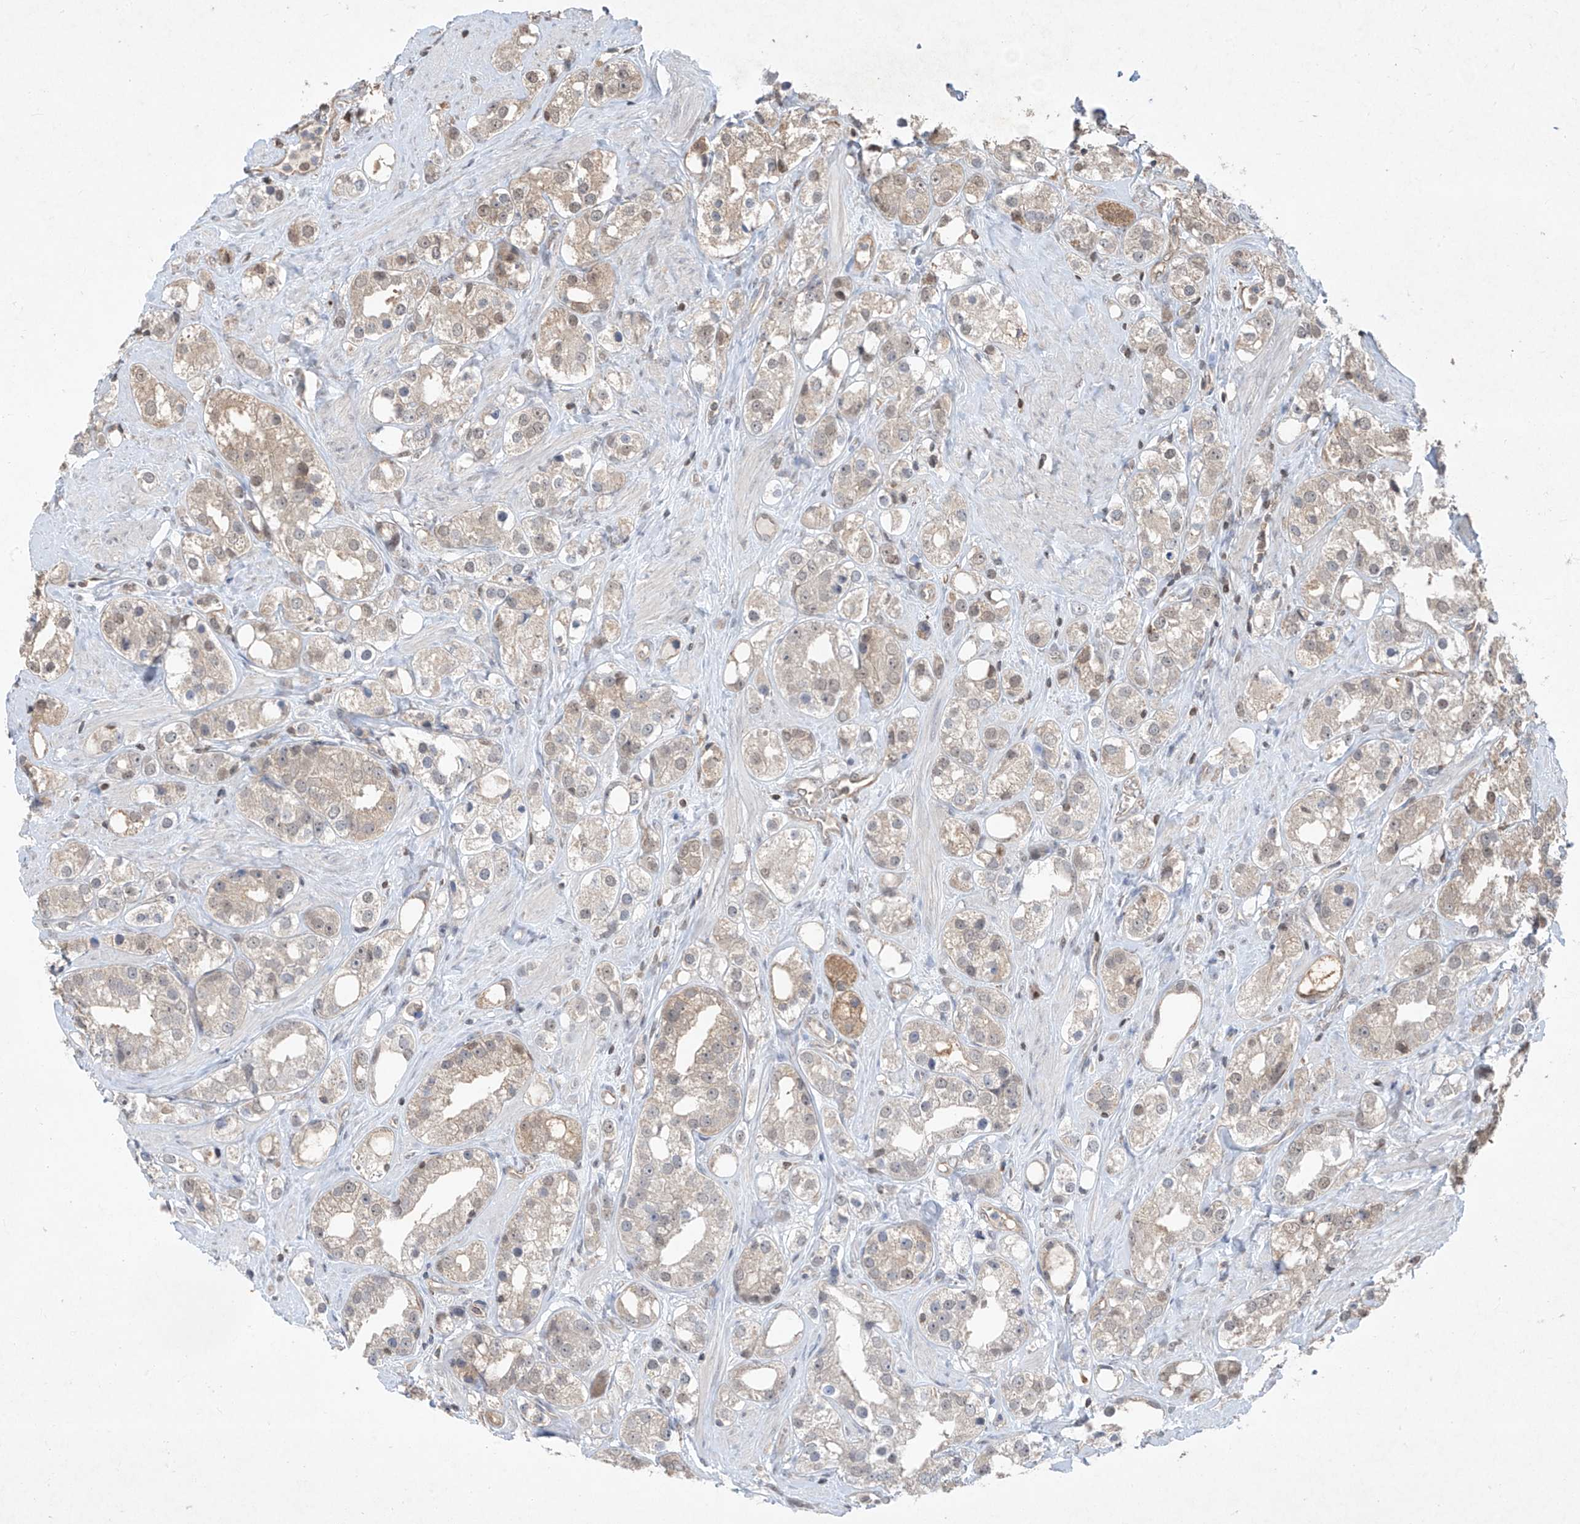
{"staining": {"intensity": "weak", "quantity": "<25%", "location": "cytoplasmic/membranous"}, "tissue": "prostate cancer", "cell_type": "Tumor cells", "image_type": "cancer", "snomed": [{"axis": "morphology", "description": "Adenocarcinoma, NOS"}, {"axis": "topography", "description": "Prostate"}], "caption": "Prostate adenocarcinoma was stained to show a protein in brown. There is no significant expression in tumor cells.", "gene": "ZNF358", "patient": {"sex": "male", "age": 79}}